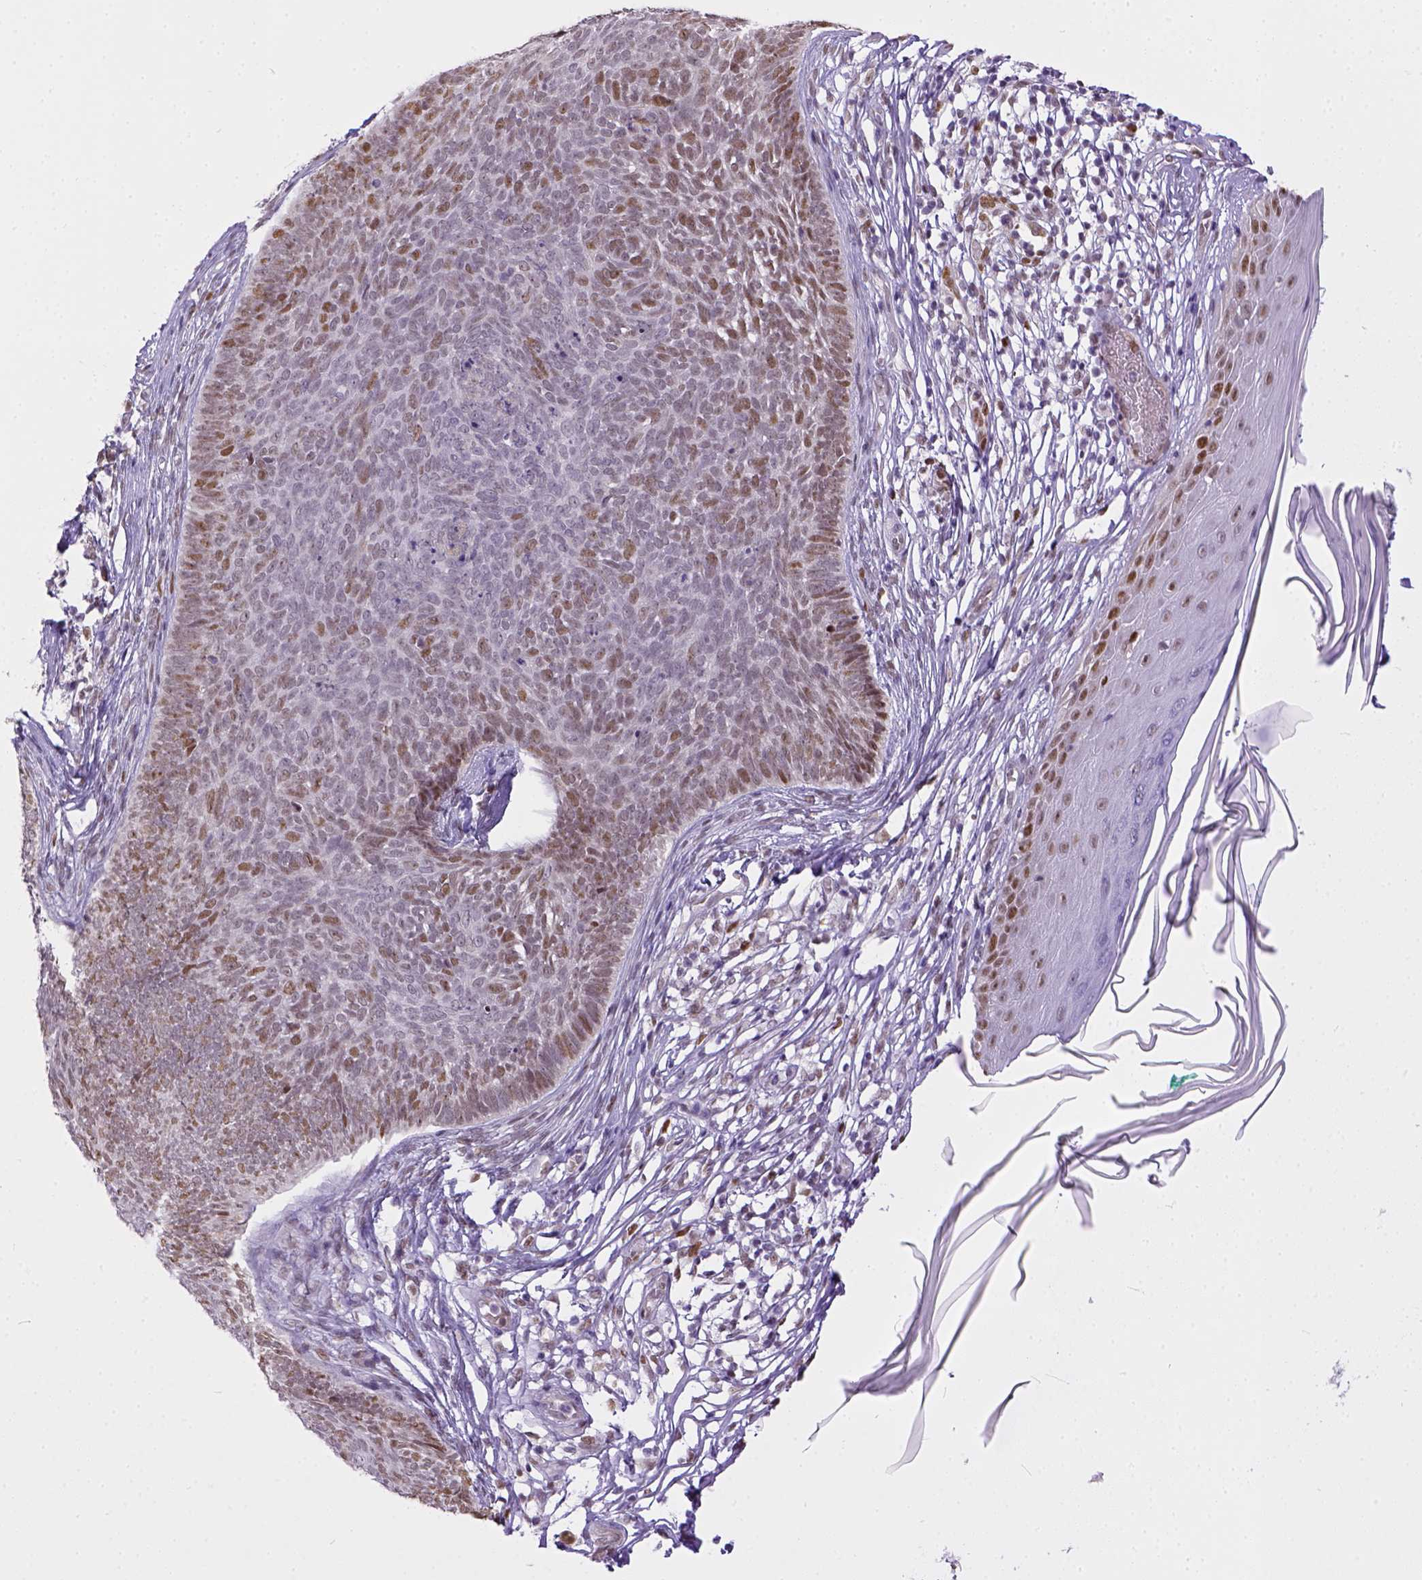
{"staining": {"intensity": "moderate", "quantity": "25%-75%", "location": "nuclear"}, "tissue": "skin cancer", "cell_type": "Tumor cells", "image_type": "cancer", "snomed": [{"axis": "morphology", "description": "Basal cell carcinoma"}, {"axis": "topography", "description": "Skin"}], "caption": "Tumor cells exhibit moderate nuclear staining in about 25%-75% of cells in skin cancer (basal cell carcinoma).", "gene": "ERCC1", "patient": {"sex": "male", "age": 85}}